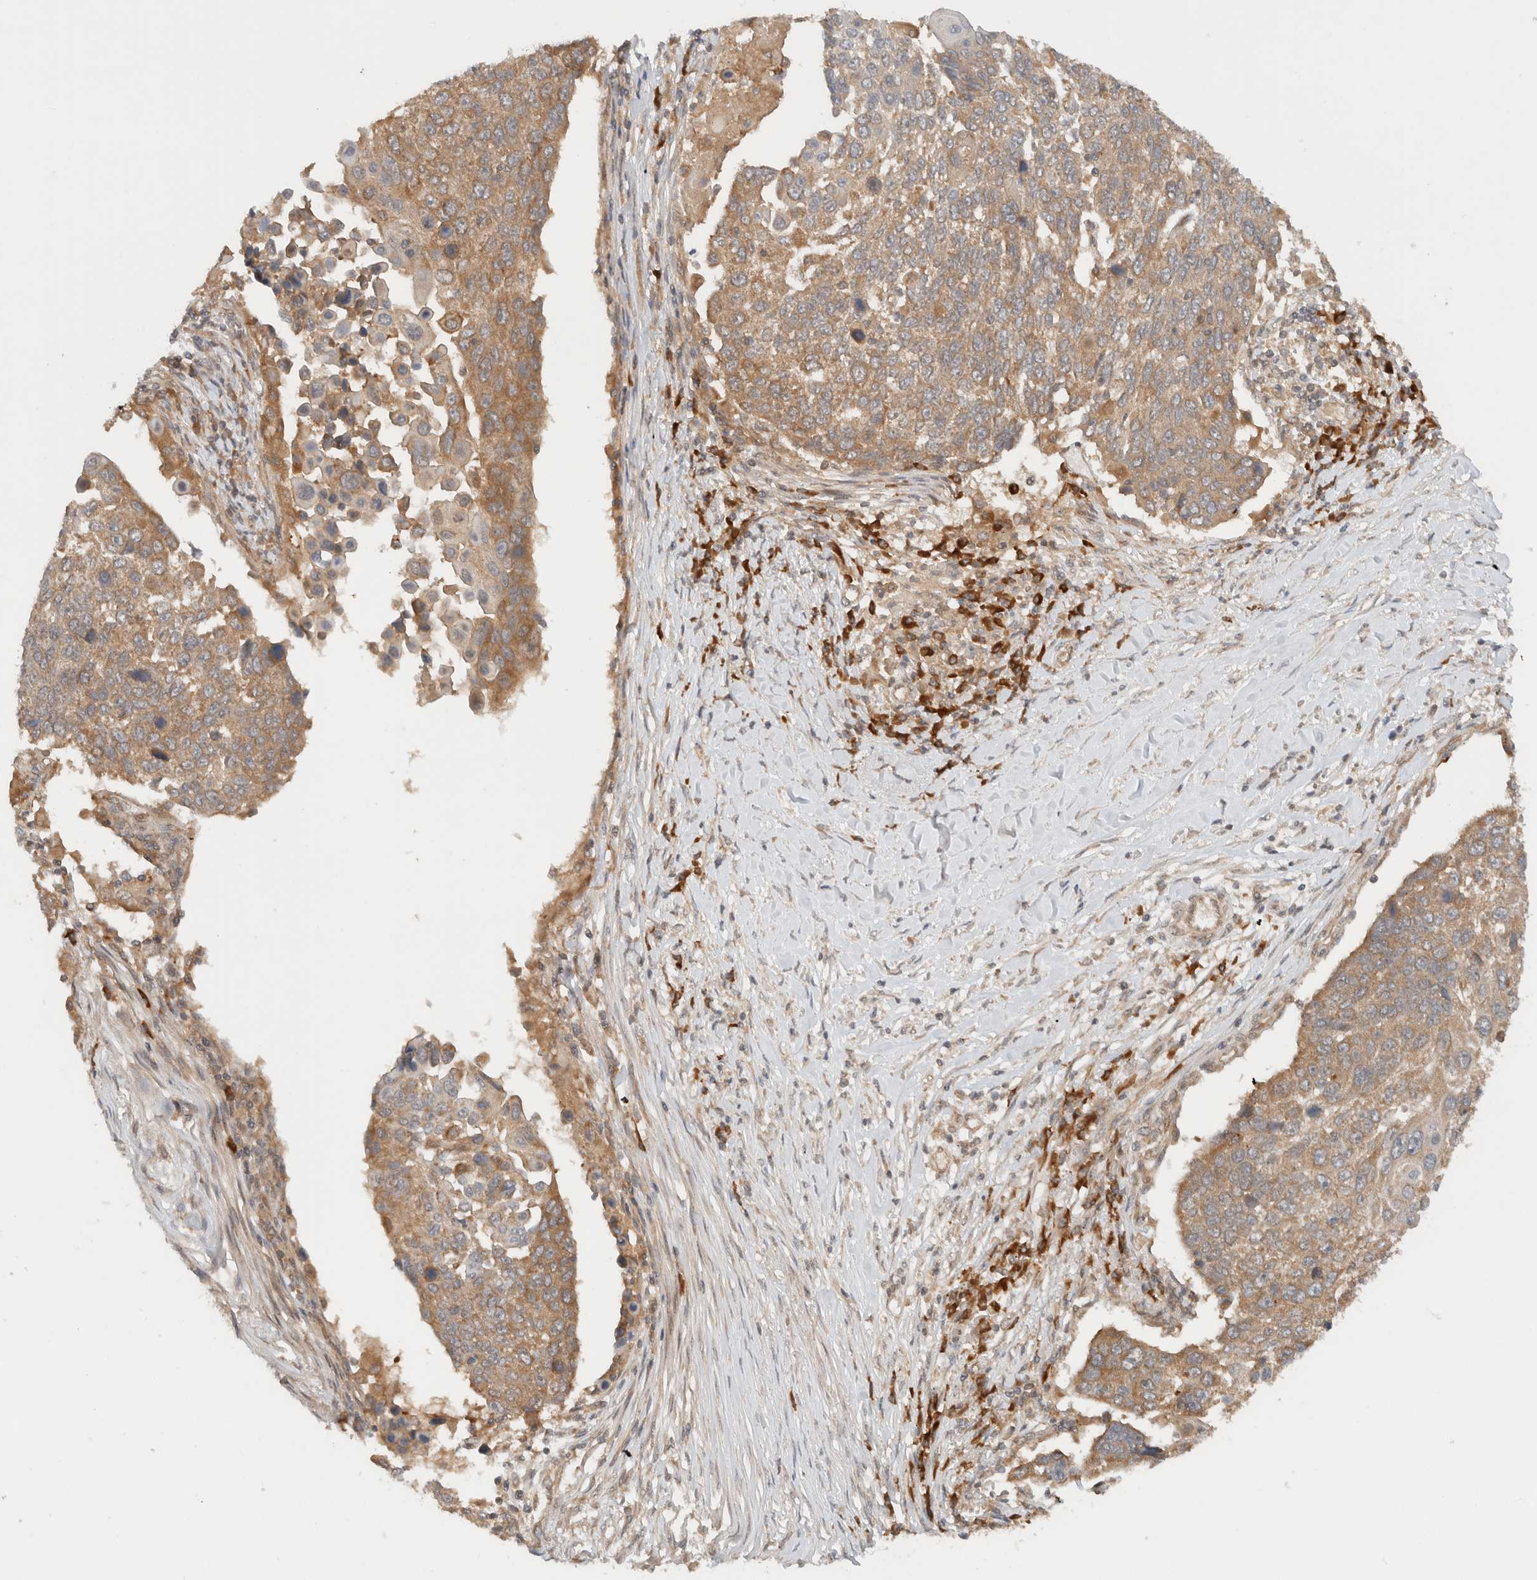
{"staining": {"intensity": "moderate", "quantity": ">75%", "location": "cytoplasmic/membranous"}, "tissue": "lung cancer", "cell_type": "Tumor cells", "image_type": "cancer", "snomed": [{"axis": "morphology", "description": "Squamous cell carcinoma, NOS"}, {"axis": "topography", "description": "Lung"}], "caption": "Lung squamous cell carcinoma was stained to show a protein in brown. There is medium levels of moderate cytoplasmic/membranous positivity in about >75% of tumor cells.", "gene": "ARFGEF2", "patient": {"sex": "male", "age": 66}}